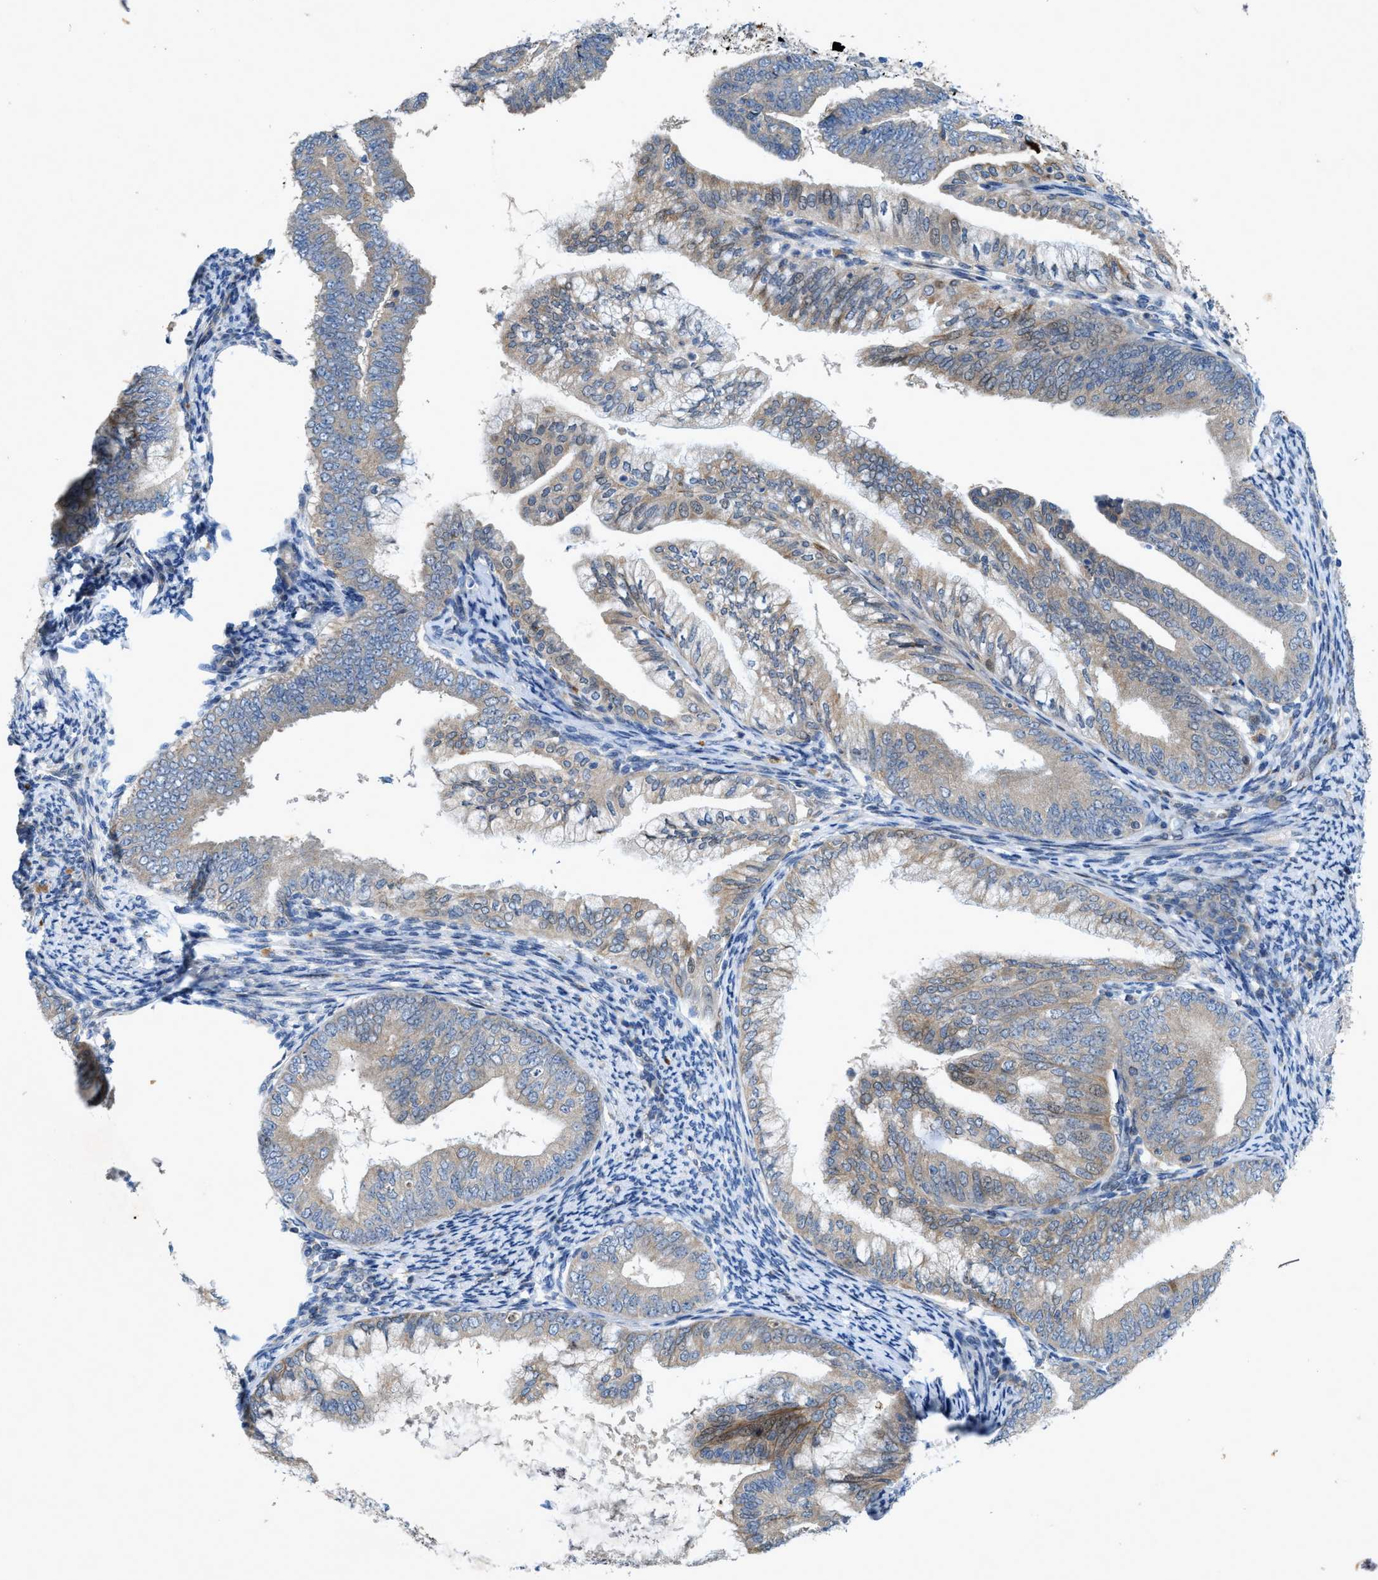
{"staining": {"intensity": "weak", "quantity": "<25%", "location": "cytoplasmic/membranous"}, "tissue": "endometrial cancer", "cell_type": "Tumor cells", "image_type": "cancer", "snomed": [{"axis": "morphology", "description": "Adenocarcinoma, NOS"}, {"axis": "topography", "description": "Endometrium"}], "caption": "Immunohistochemical staining of adenocarcinoma (endometrial) demonstrates no significant expression in tumor cells.", "gene": "URGCP", "patient": {"sex": "female", "age": 63}}